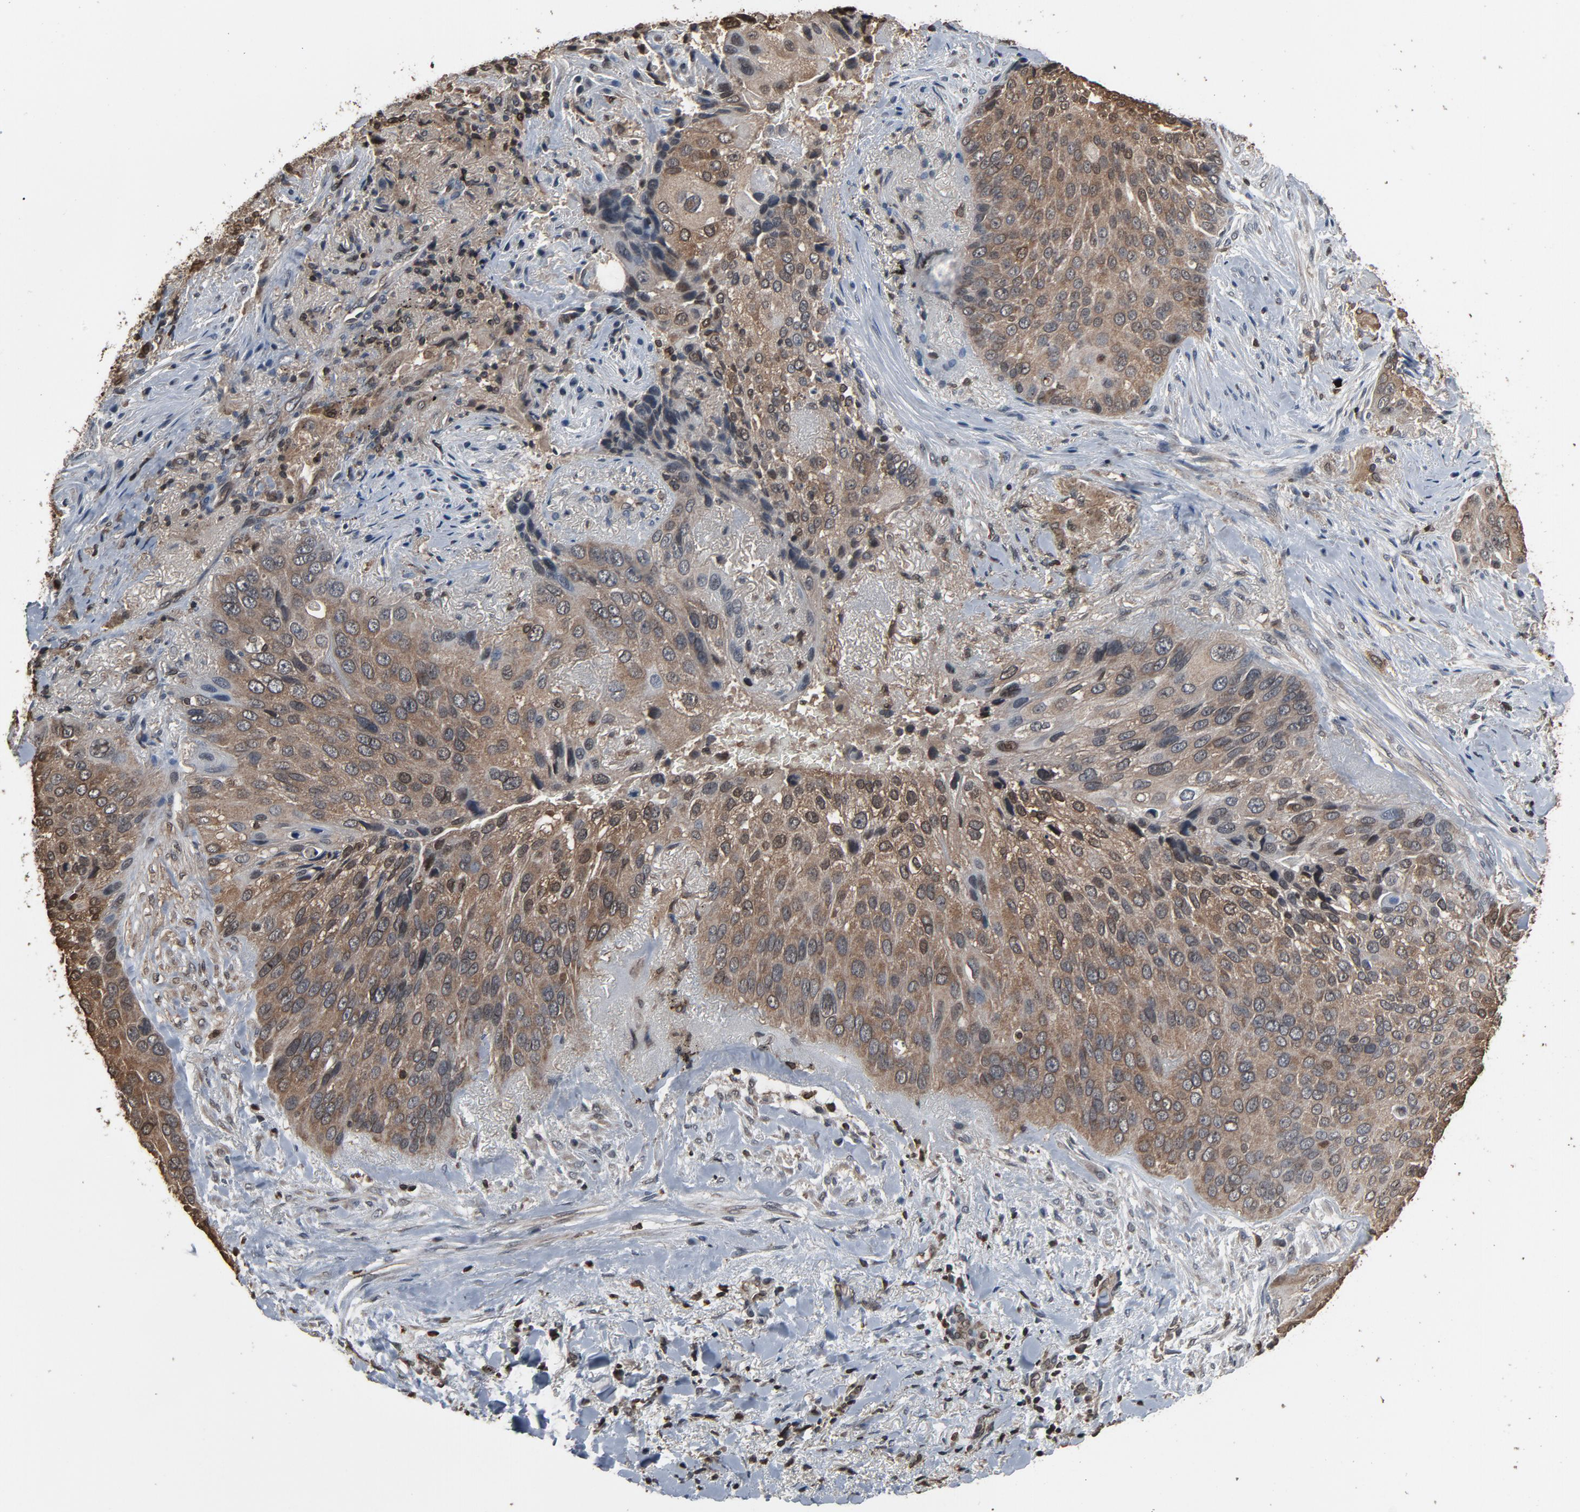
{"staining": {"intensity": "weak", "quantity": "25%-75%", "location": "cytoplasmic/membranous,nuclear"}, "tissue": "lung cancer", "cell_type": "Tumor cells", "image_type": "cancer", "snomed": [{"axis": "morphology", "description": "Squamous cell carcinoma, NOS"}, {"axis": "topography", "description": "Lung"}], "caption": "Tumor cells reveal low levels of weak cytoplasmic/membranous and nuclear expression in about 25%-75% of cells in squamous cell carcinoma (lung).", "gene": "UBE2D1", "patient": {"sex": "male", "age": 54}}